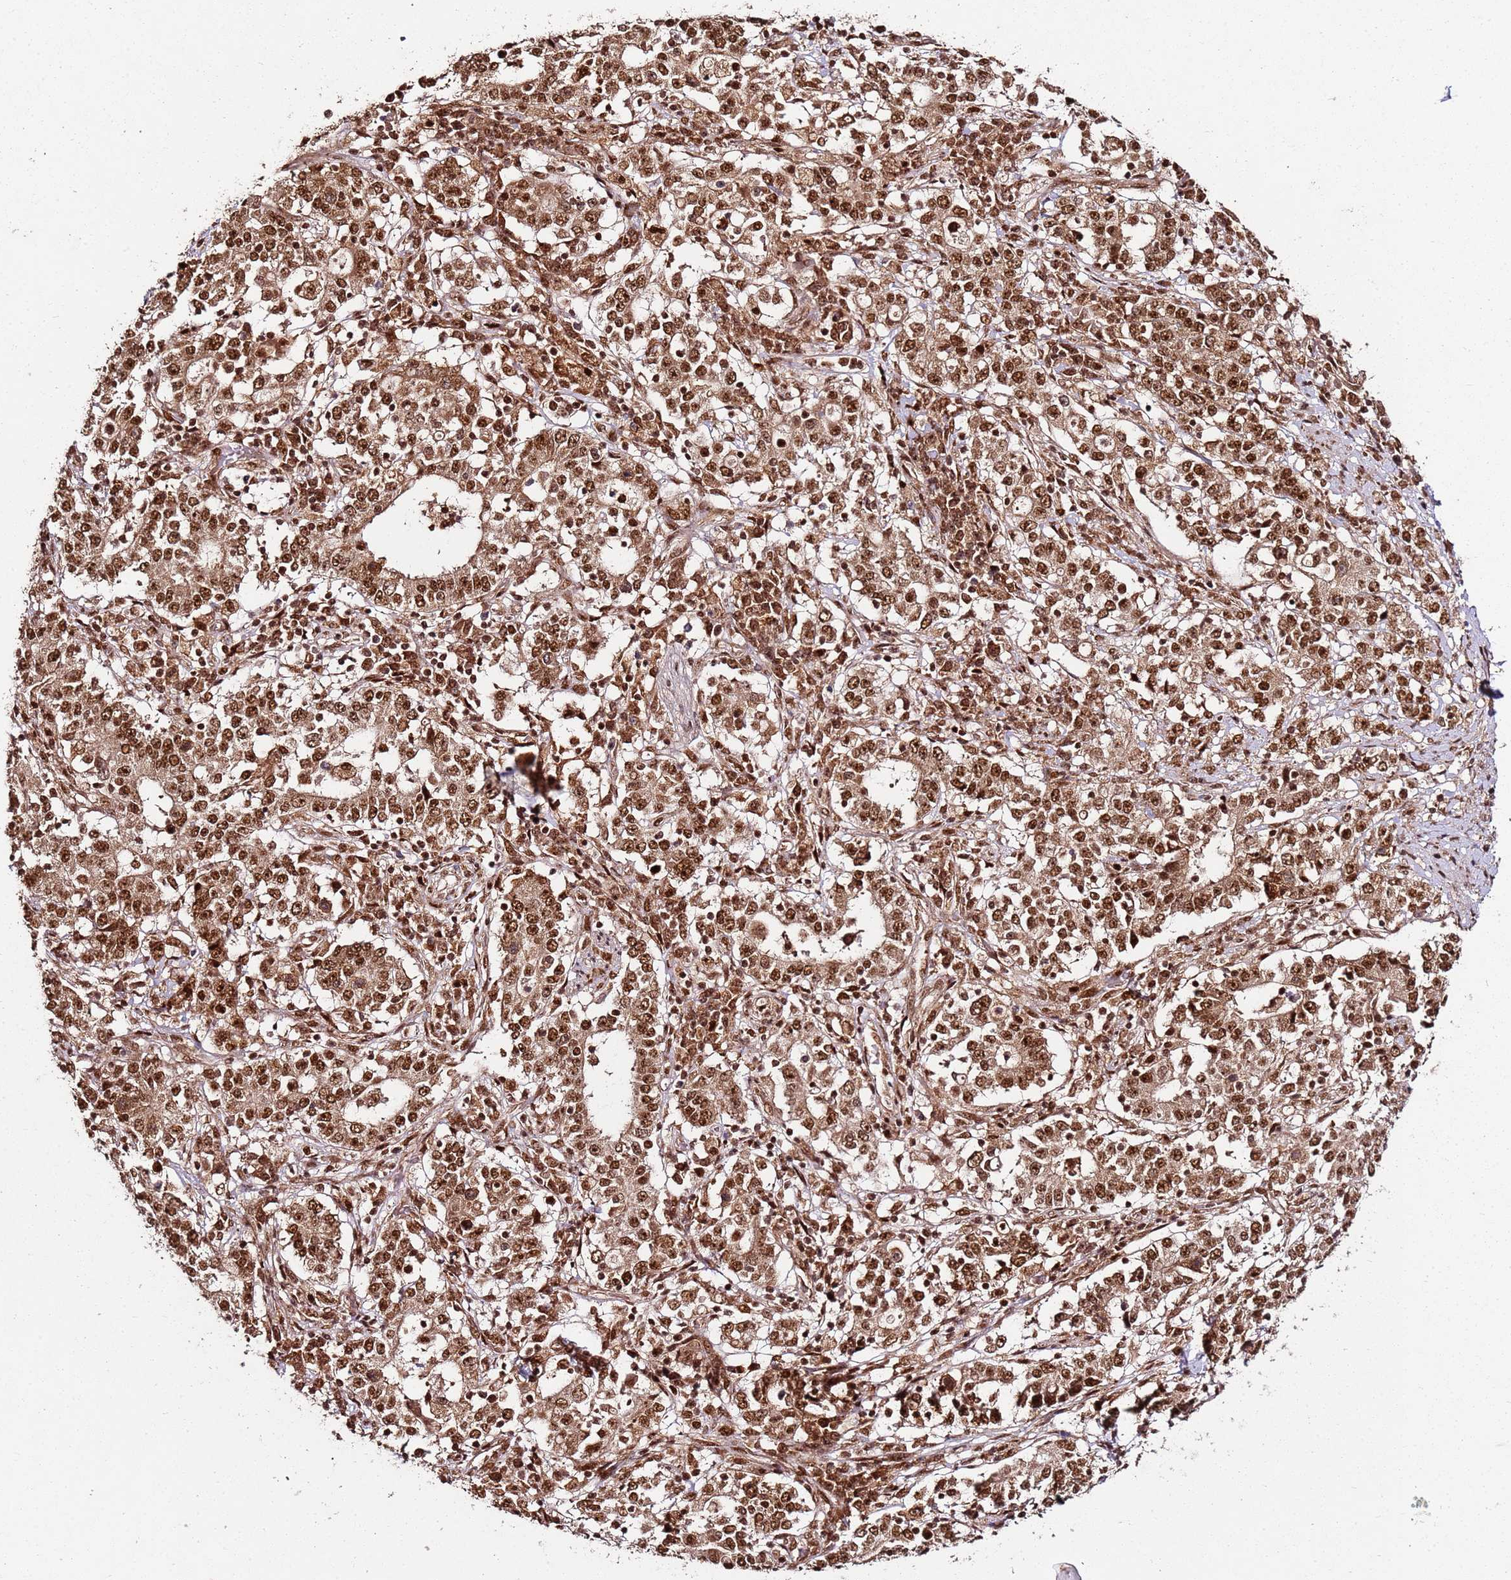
{"staining": {"intensity": "strong", "quantity": ">75%", "location": "cytoplasmic/membranous,nuclear"}, "tissue": "stomach cancer", "cell_type": "Tumor cells", "image_type": "cancer", "snomed": [{"axis": "morphology", "description": "Adenocarcinoma, NOS"}, {"axis": "topography", "description": "Stomach"}], "caption": "Immunohistochemical staining of stomach cancer demonstrates high levels of strong cytoplasmic/membranous and nuclear expression in approximately >75% of tumor cells.", "gene": "XRN2", "patient": {"sex": "male", "age": 59}}